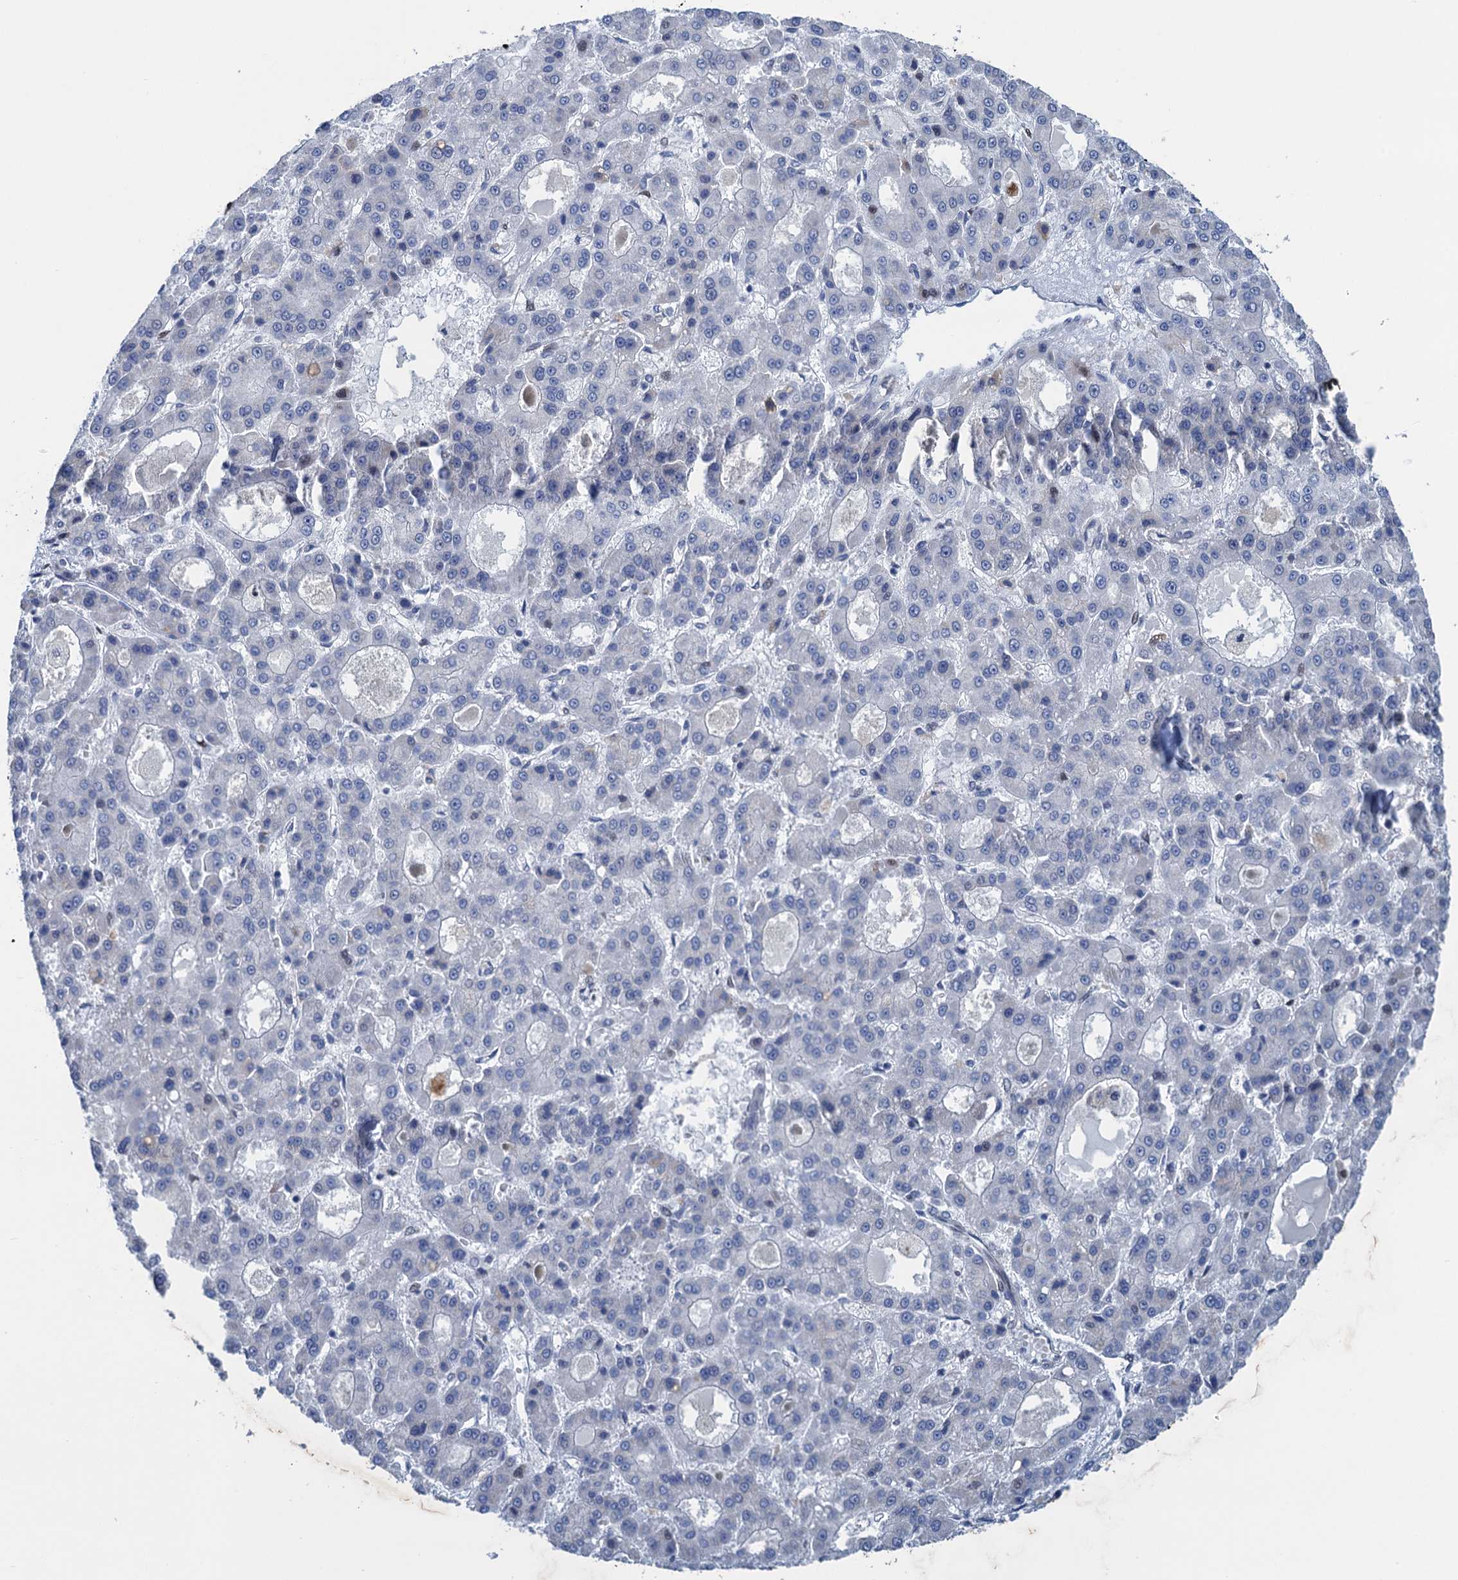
{"staining": {"intensity": "negative", "quantity": "none", "location": "none"}, "tissue": "liver cancer", "cell_type": "Tumor cells", "image_type": "cancer", "snomed": [{"axis": "morphology", "description": "Carcinoma, Hepatocellular, NOS"}, {"axis": "topography", "description": "Liver"}], "caption": "A histopathology image of hepatocellular carcinoma (liver) stained for a protein exhibits no brown staining in tumor cells. Nuclei are stained in blue.", "gene": "ESYT3", "patient": {"sex": "male", "age": 70}}